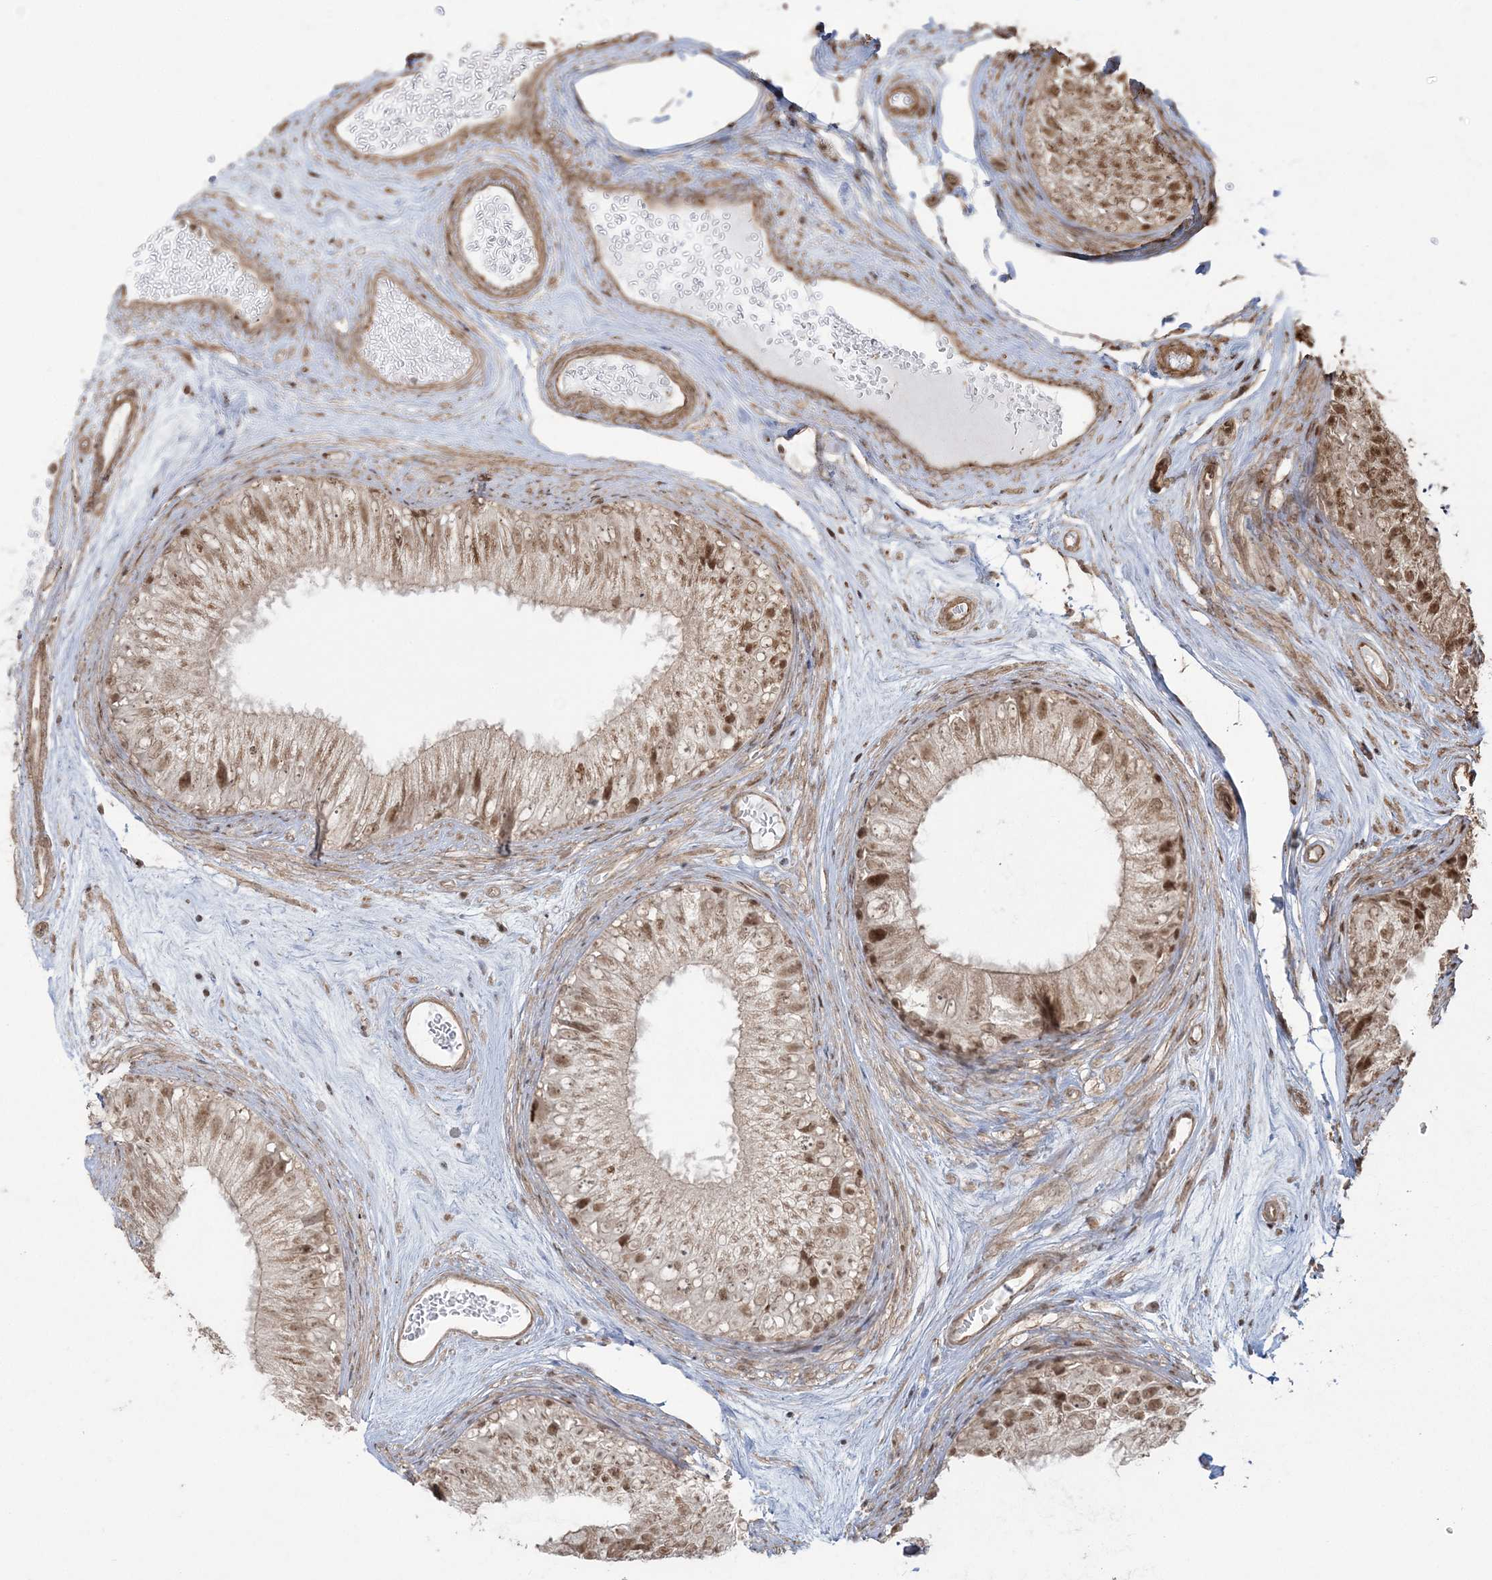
{"staining": {"intensity": "moderate", "quantity": ">75%", "location": "nuclear"}, "tissue": "epididymis", "cell_type": "Glandular cells", "image_type": "normal", "snomed": [{"axis": "morphology", "description": "Normal tissue, NOS"}, {"axis": "topography", "description": "Epididymis"}], "caption": "Moderate nuclear staining for a protein is seen in about >75% of glandular cells of benign epididymis using immunohistochemistry (IHC).", "gene": "ZNF839", "patient": {"sex": "male", "age": 77}}